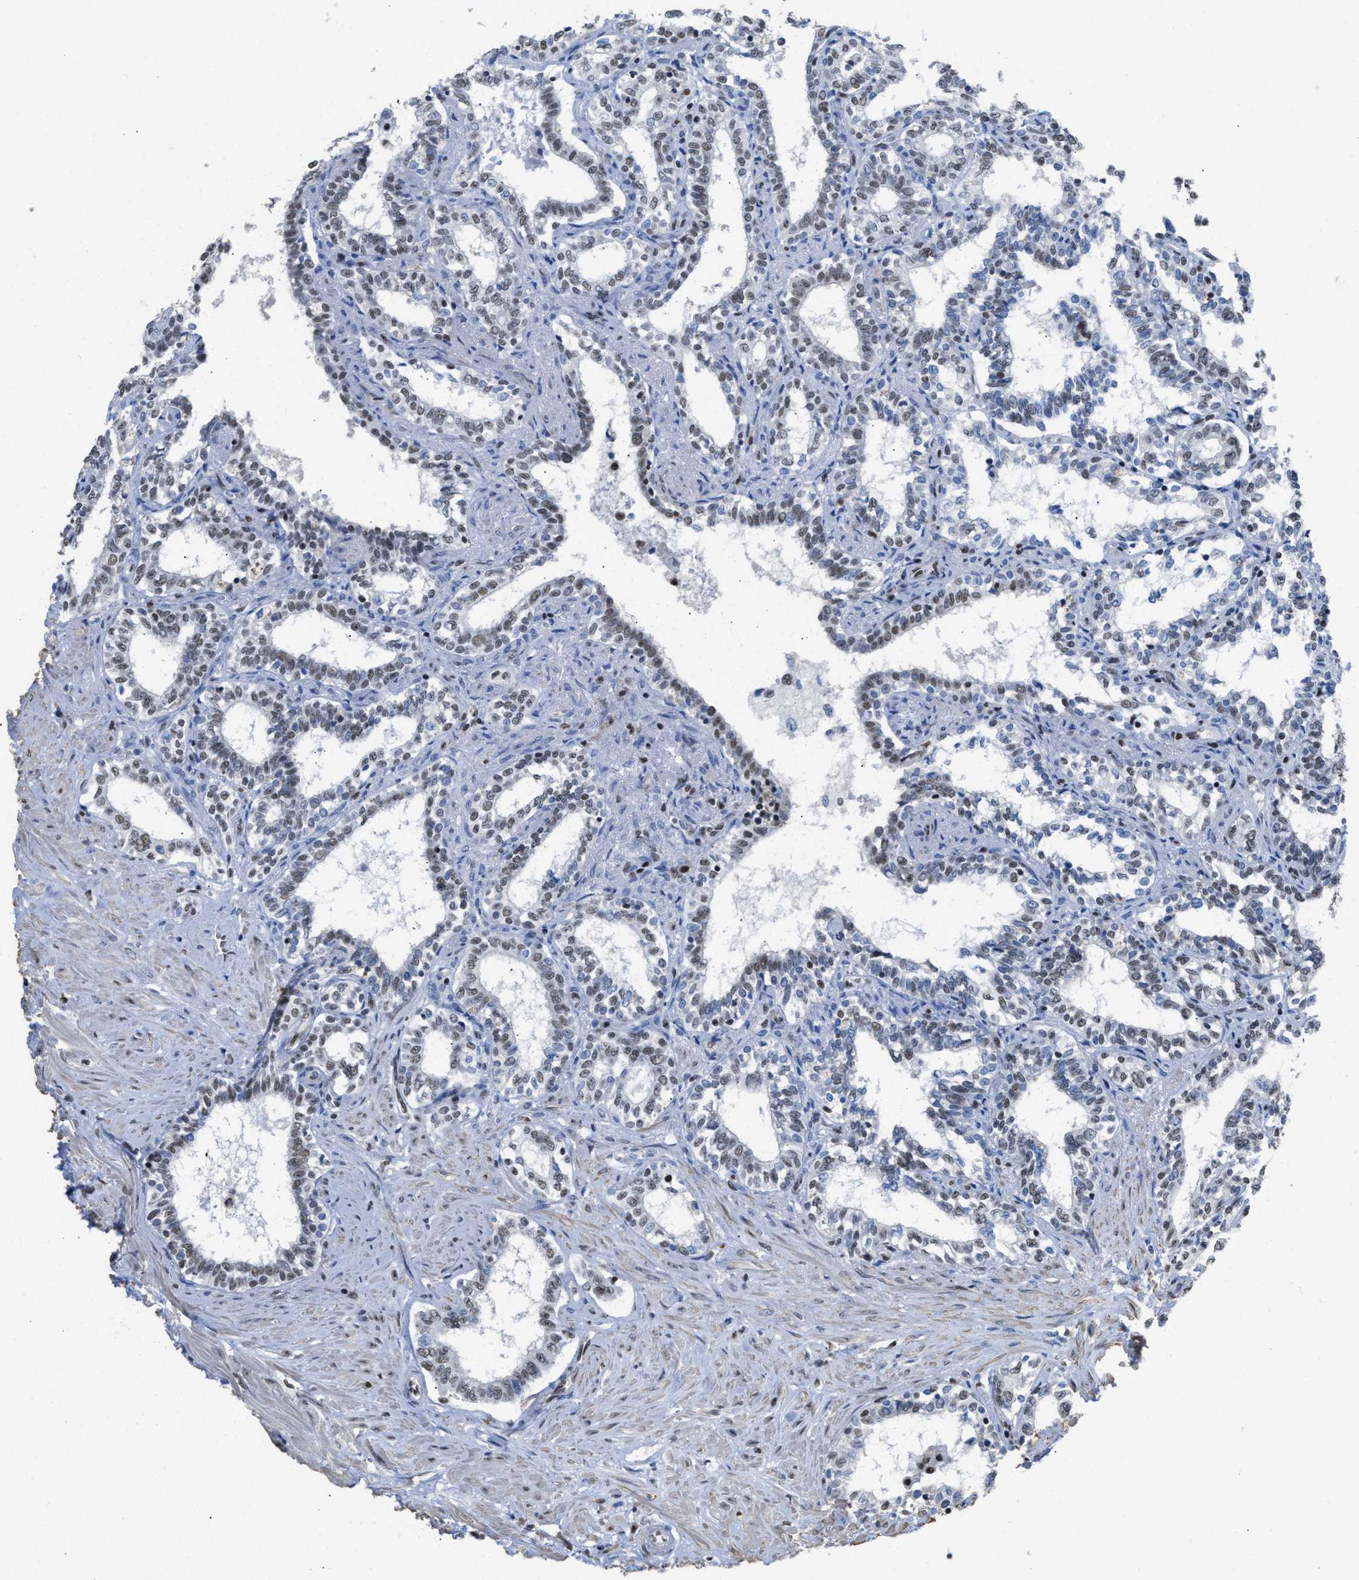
{"staining": {"intensity": "moderate", "quantity": ">75%", "location": "nuclear"}, "tissue": "seminal vesicle", "cell_type": "Glandular cells", "image_type": "normal", "snomed": [{"axis": "morphology", "description": "Normal tissue, NOS"}, {"axis": "morphology", "description": "Adenocarcinoma, High grade"}, {"axis": "topography", "description": "Prostate"}, {"axis": "topography", "description": "Seminal veicle"}], "caption": "Benign seminal vesicle was stained to show a protein in brown. There is medium levels of moderate nuclear staining in approximately >75% of glandular cells. (IHC, brightfield microscopy, high magnification).", "gene": "SCAF4", "patient": {"sex": "male", "age": 55}}